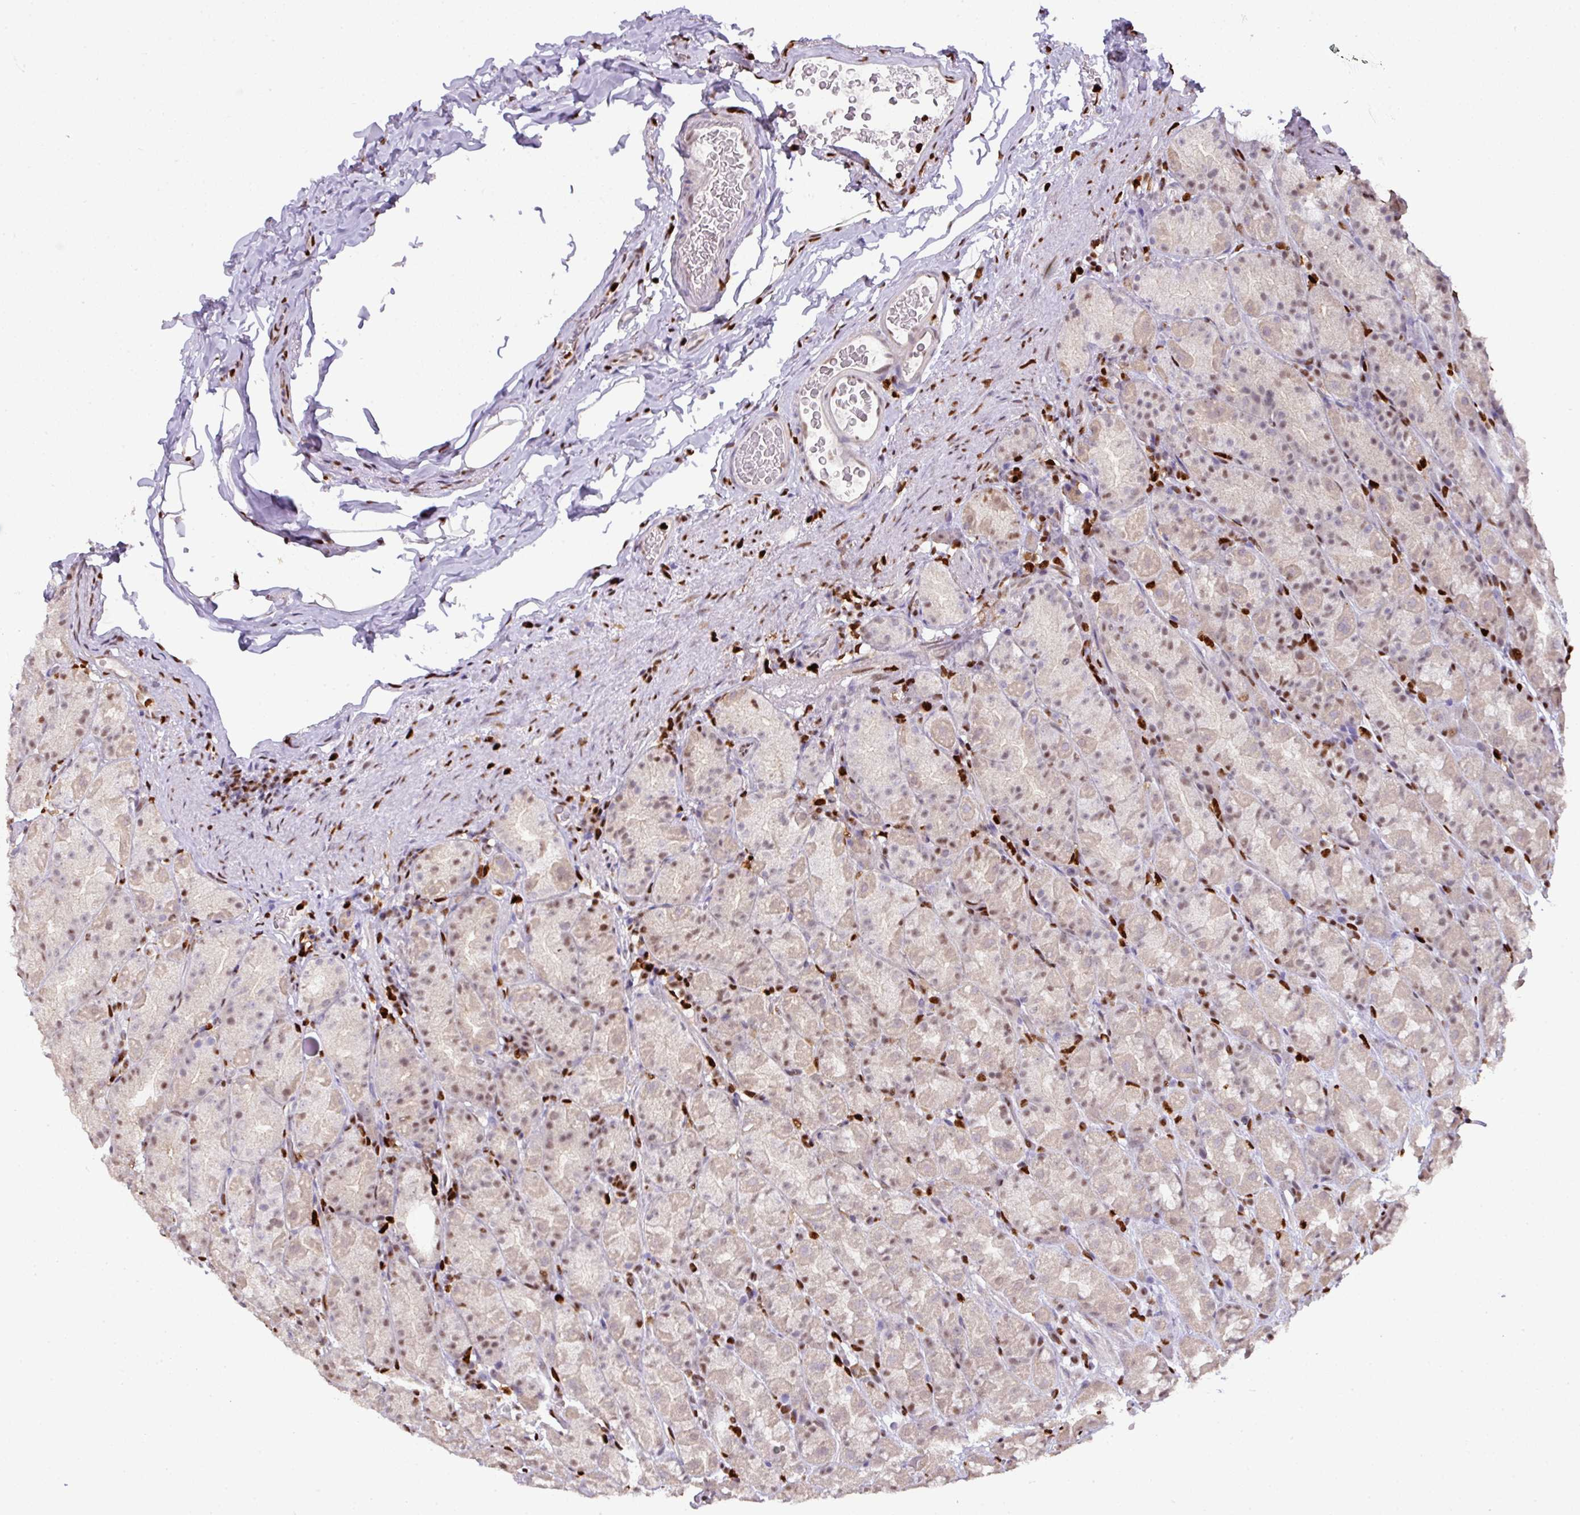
{"staining": {"intensity": "moderate", "quantity": "25%-75%", "location": "nuclear"}, "tissue": "stomach", "cell_type": "Glandular cells", "image_type": "normal", "snomed": [{"axis": "morphology", "description": "Normal tissue, NOS"}, {"axis": "topography", "description": "Stomach, upper"}, {"axis": "topography", "description": "Stomach"}], "caption": "DAB immunohistochemical staining of unremarkable human stomach displays moderate nuclear protein staining in about 25%-75% of glandular cells.", "gene": "SAMHD1", "patient": {"sex": "male", "age": 68}}